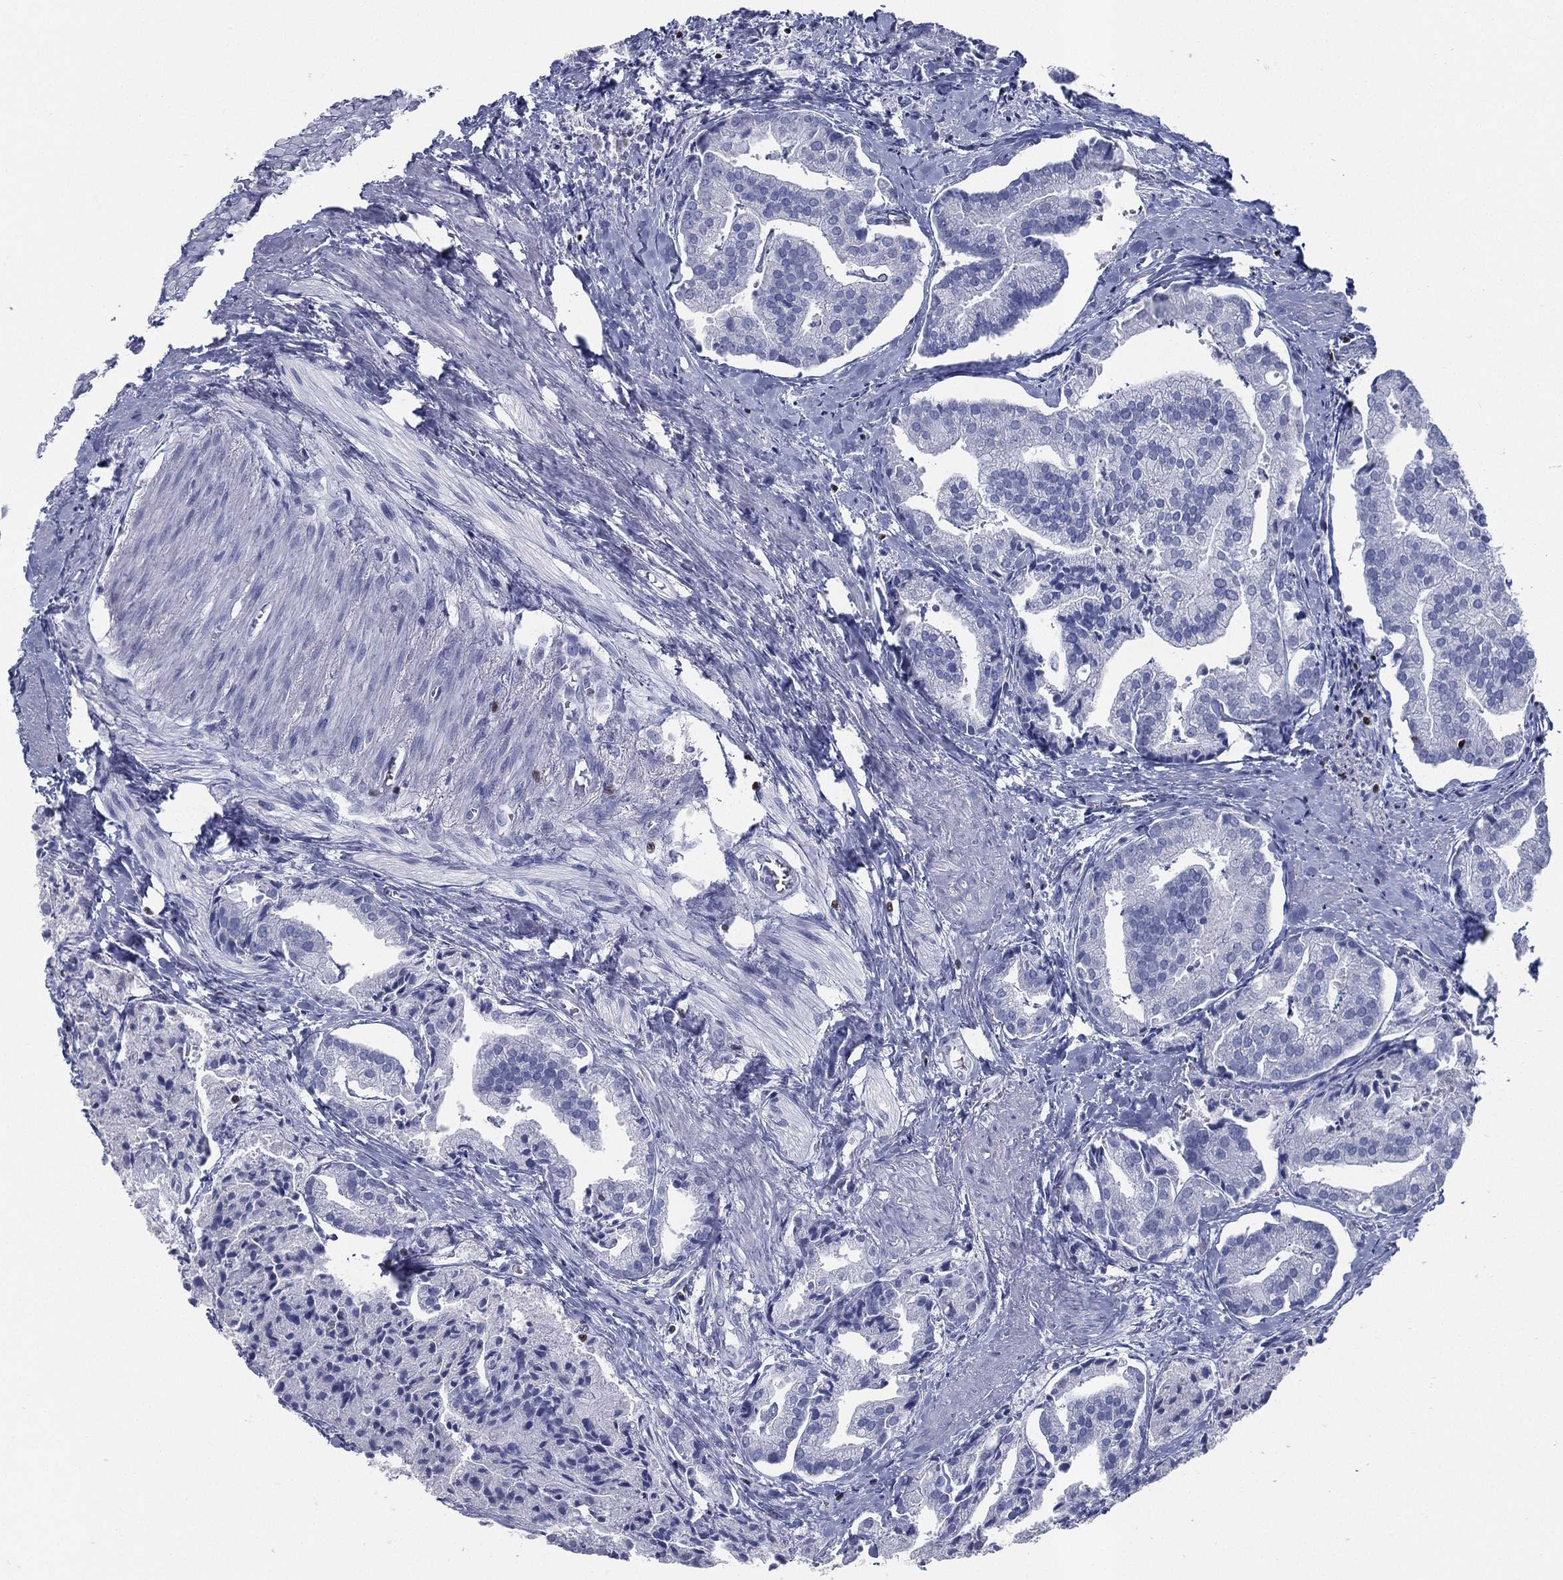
{"staining": {"intensity": "negative", "quantity": "none", "location": "none"}, "tissue": "prostate cancer", "cell_type": "Tumor cells", "image_type": "cancer", "snomed": [{"axis": "morphology", "description": "Adenocarcinoma, NOS"}, {"axis": "topography", "description": "Prostate and seminal vesicle, NOS"}, {"axis": "topography", "description": "Prostate"}], "caption": "A histopathology image of adenocarcinoma (prostate) stained for a protein displays no brown staining in tumor cells. The staining was performed using DAB to visualize the protein expression in brown, while the nuclei were stained in blue with hematoxylin (Magnification: 20x).", "gene": "PYHIN1", "patient": {"sex": "male", "age": 44}}